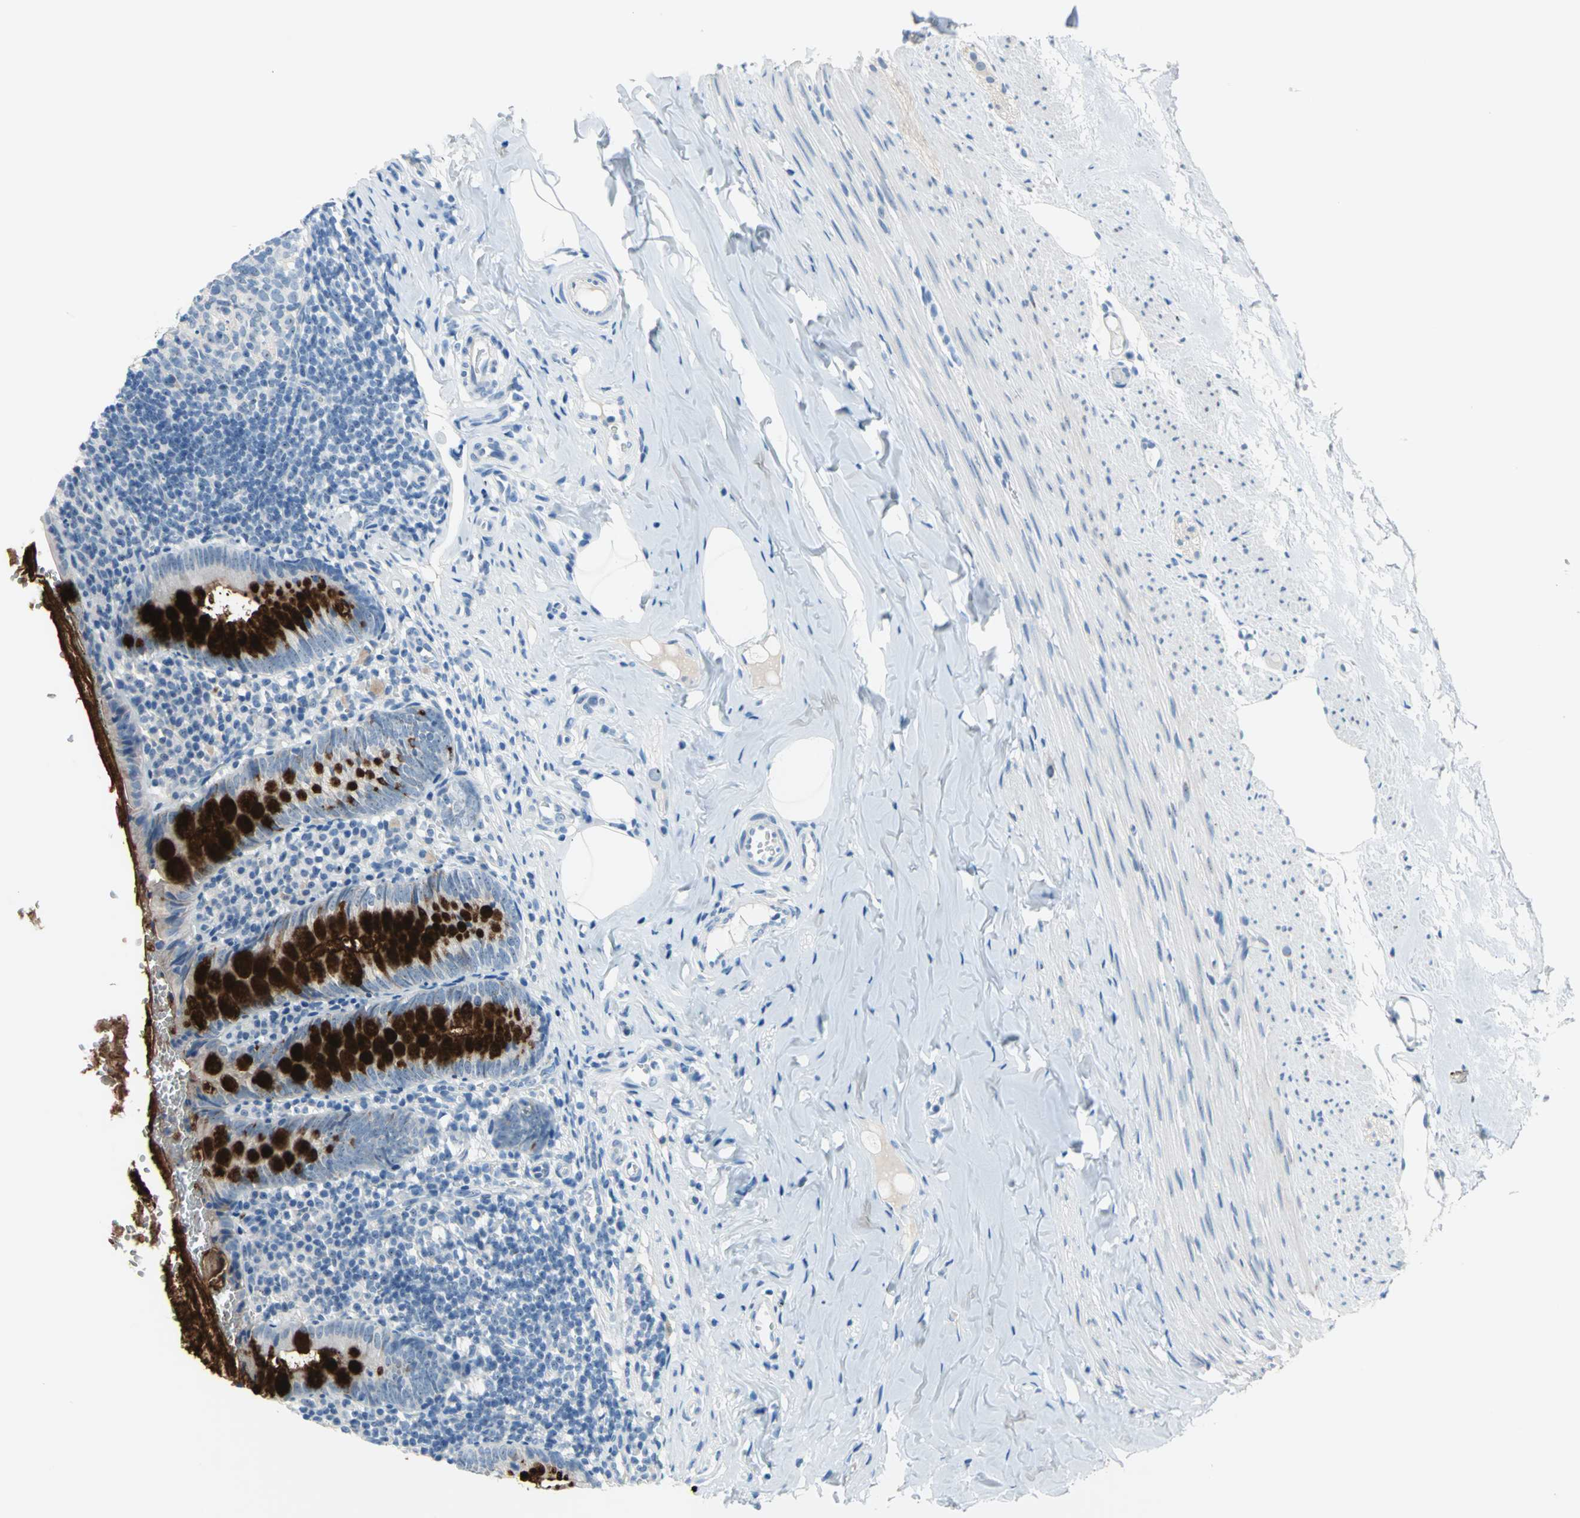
{"staining": {"intensity": "strong", "quantity": ">75%", "location": "cytoplasmic/membranous"}, "tissue": "appendix", "cell_type": "Glandular cells", "image_type": "normal", "snomed": [{"axis": "morphology", "description": "Normal tissue, NOS"}, {"axis": "topography", "description": "Appendix"}], "caption": "Appendix was stained to show a protein in brown. There is high levels of strong cytoplasmic/membranous expression in about >75% of glandular cells. (Stains: DAB (3,3'-diaminobenzidine) in brown, nuclei in blue, Microscopy: brightfield microscopy at high magnification).", "gene": "MUC4", "patient": {"sex": "female", "age": 10}}